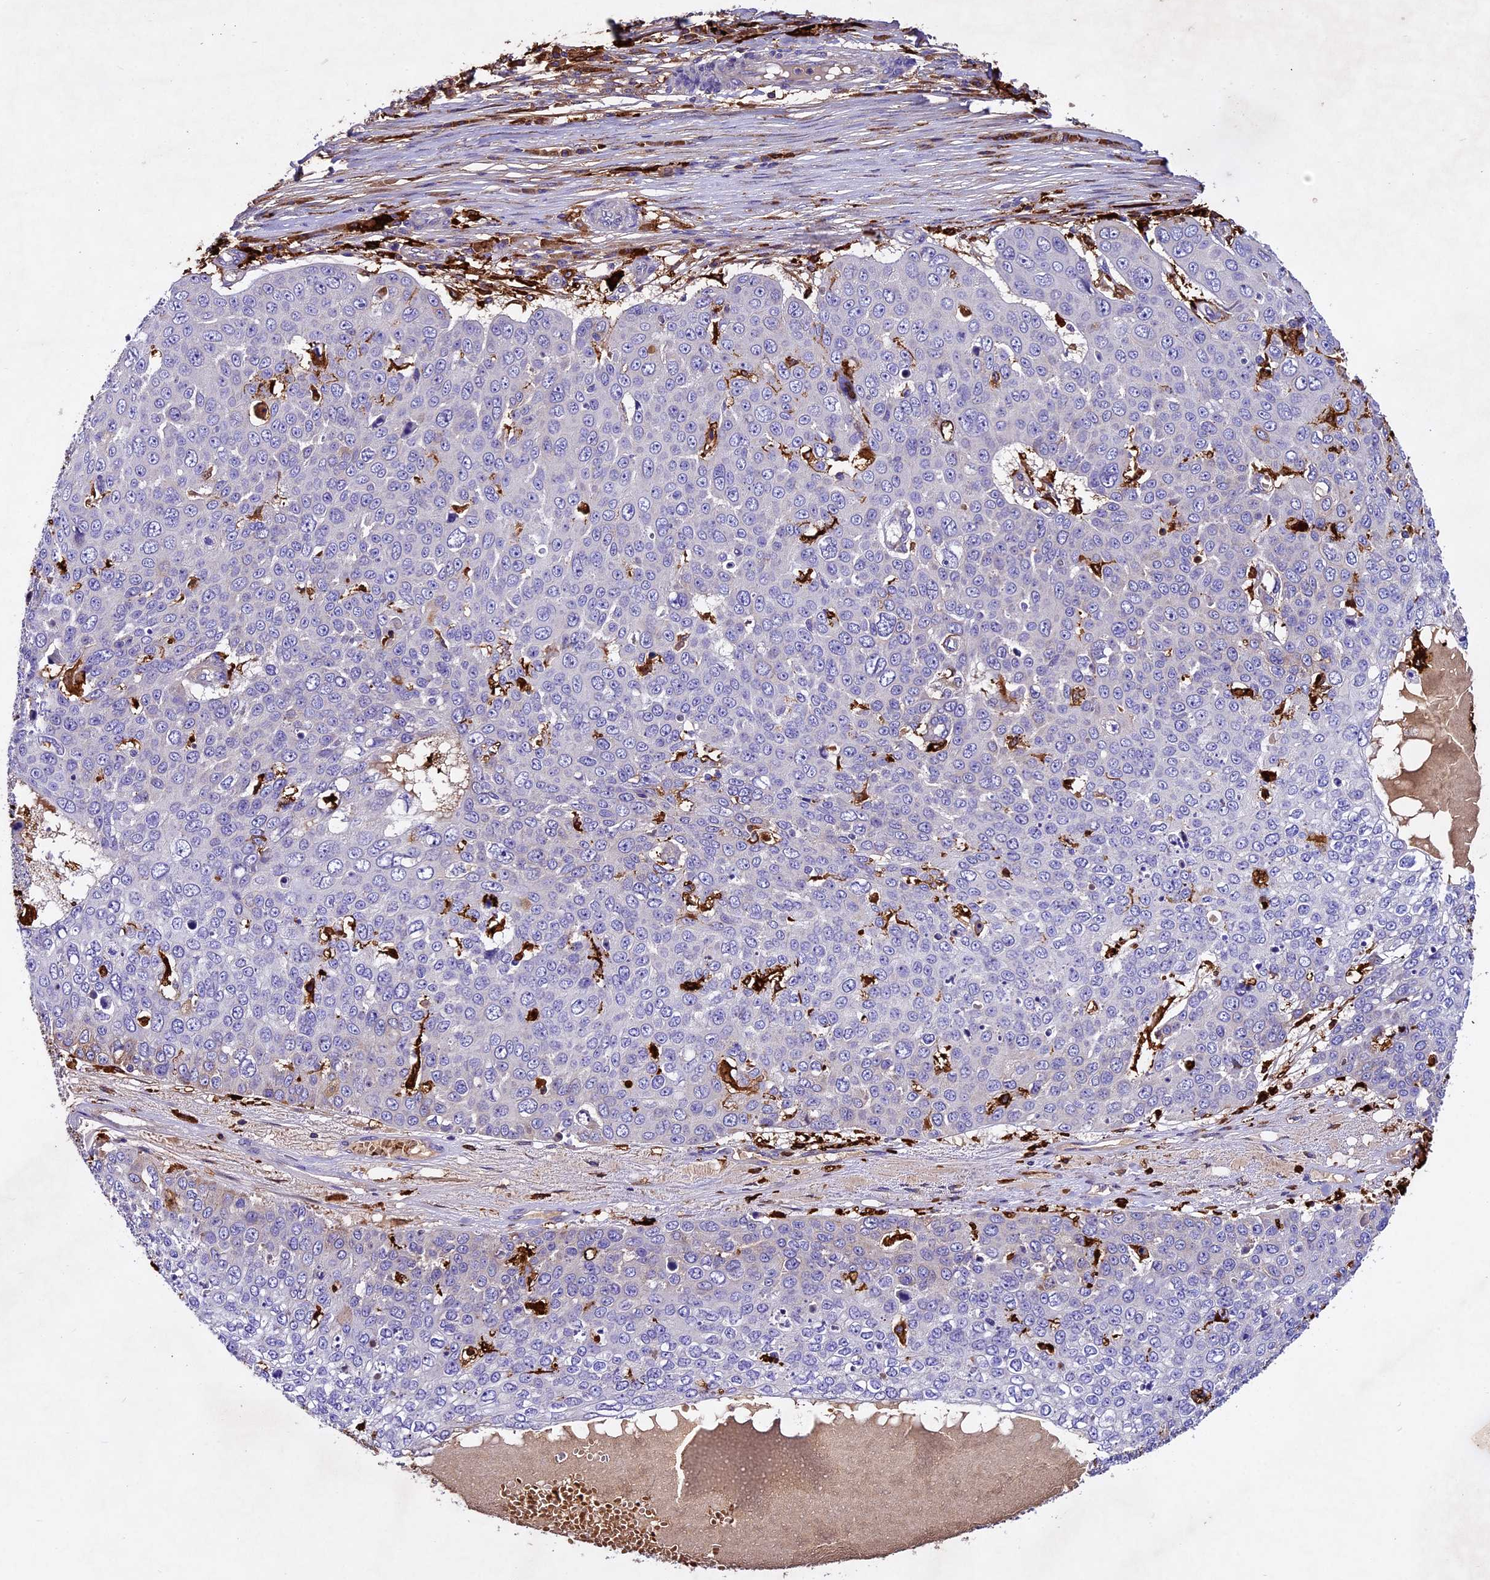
{"staining": {"intensity": "negative", "quantity": "none", "location": "none"}, "tissue": "skin cancer", "cell_type": "Tumor cells", "image_type": "cancer", "snomed": [{"axis": "morphology", "description": "Squamous cell carcinoma, NOS"}, {"axis": "topography", "description": "Skin"}], "caption": "This is an IHC photomicrograph of human skin cancer (squamous cell carcinoma). There is no expression in tumor cells.", "gene": "CILP2", "patient": {"sex": "male", "age": 71}}